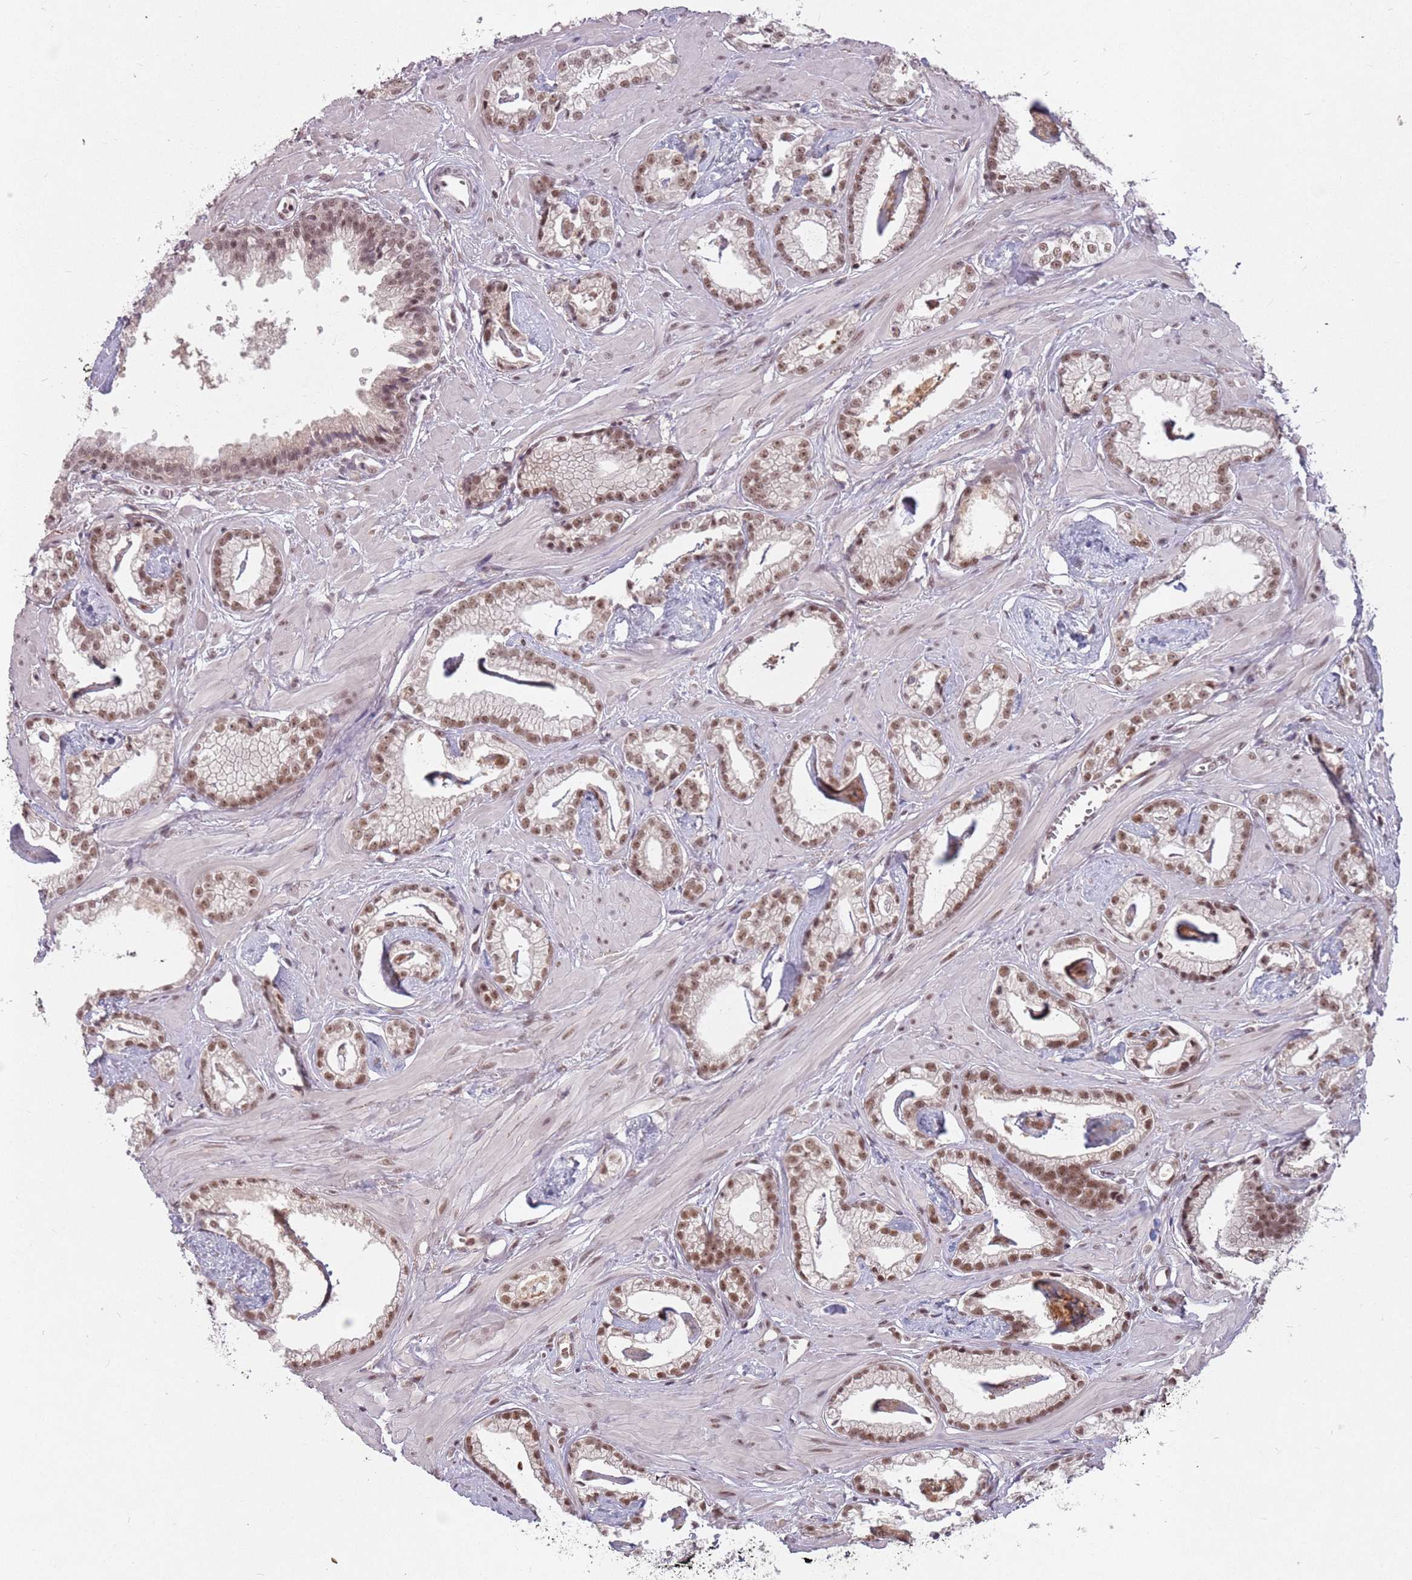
{"staining": {"intensity": "moderate", "quantity": ">75%", "location": "nuclear"}, "tissue": "prostate cancer", "cell_type": "Tumor cells", "image_type": "cancer", "snomed": [{"axis": "morphology", "description": "Adenocarcinoma, Low grade"}, {"axis": "topography", "description": "Prostate"}], "caption": "Low-grade adenocarcinoma (prostate) stained for a protein reveals moderate nuclear positivity in tumor cells.", "gene": "NCBP1", "patient": {"sex": "male", "age": 60}}